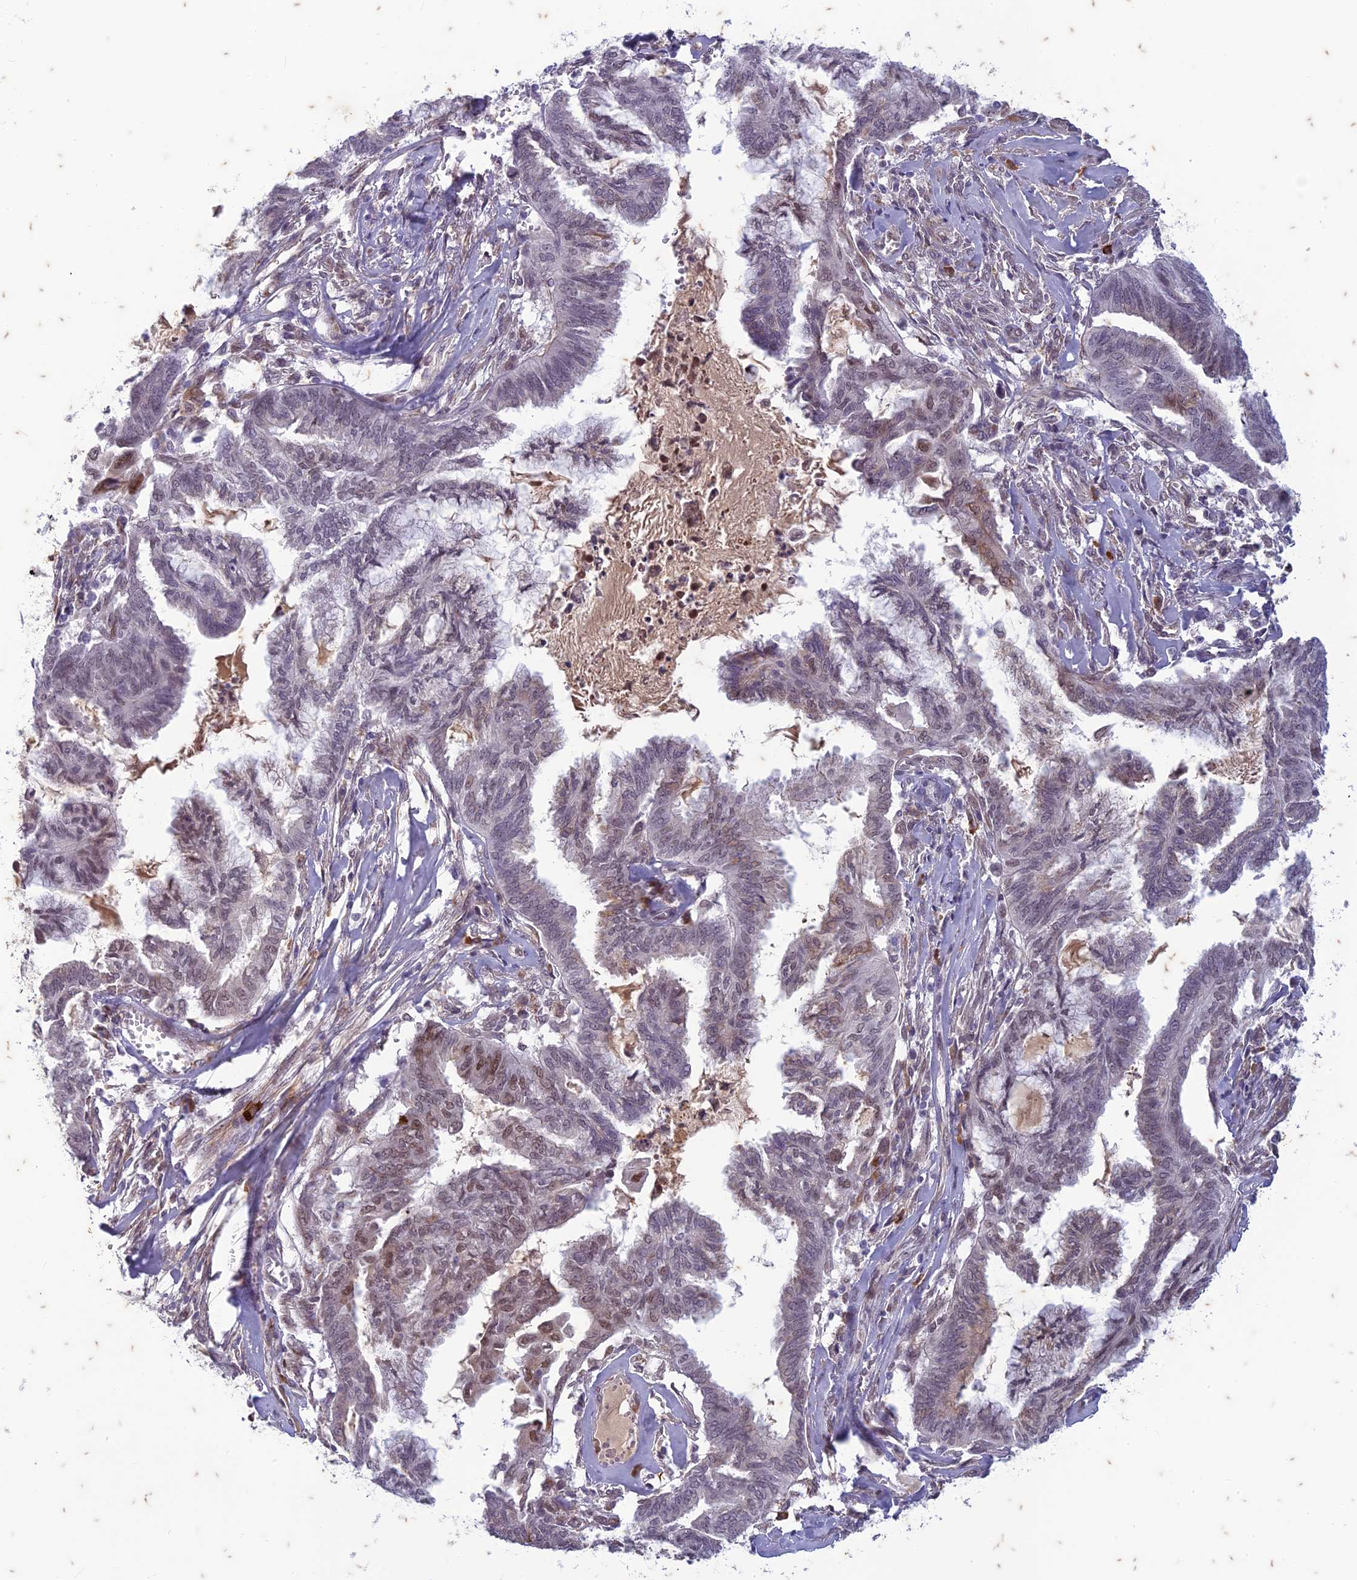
{"staining": {"intensity": "moderate", "quantity": "<25%", "location": "nuclear"}, "tissue": "endometrial cancer", "cell_type": "Tumor cells", "image_type": "cancer", "snomed": [{"axis": "morphology", "description": "Adenocarcinoma, NOS"}, {"axis": "topography", "description": "Endometrium"}], "caption": "This micrograph demonstrates immunohistochemistry staining of human adenocarcinoma (endometrial), with low moderate nuclear expression in approximately <25% of tumor cells.", "gene": "PABPN1L", "patient": {"sex": "female", "age": 86}}